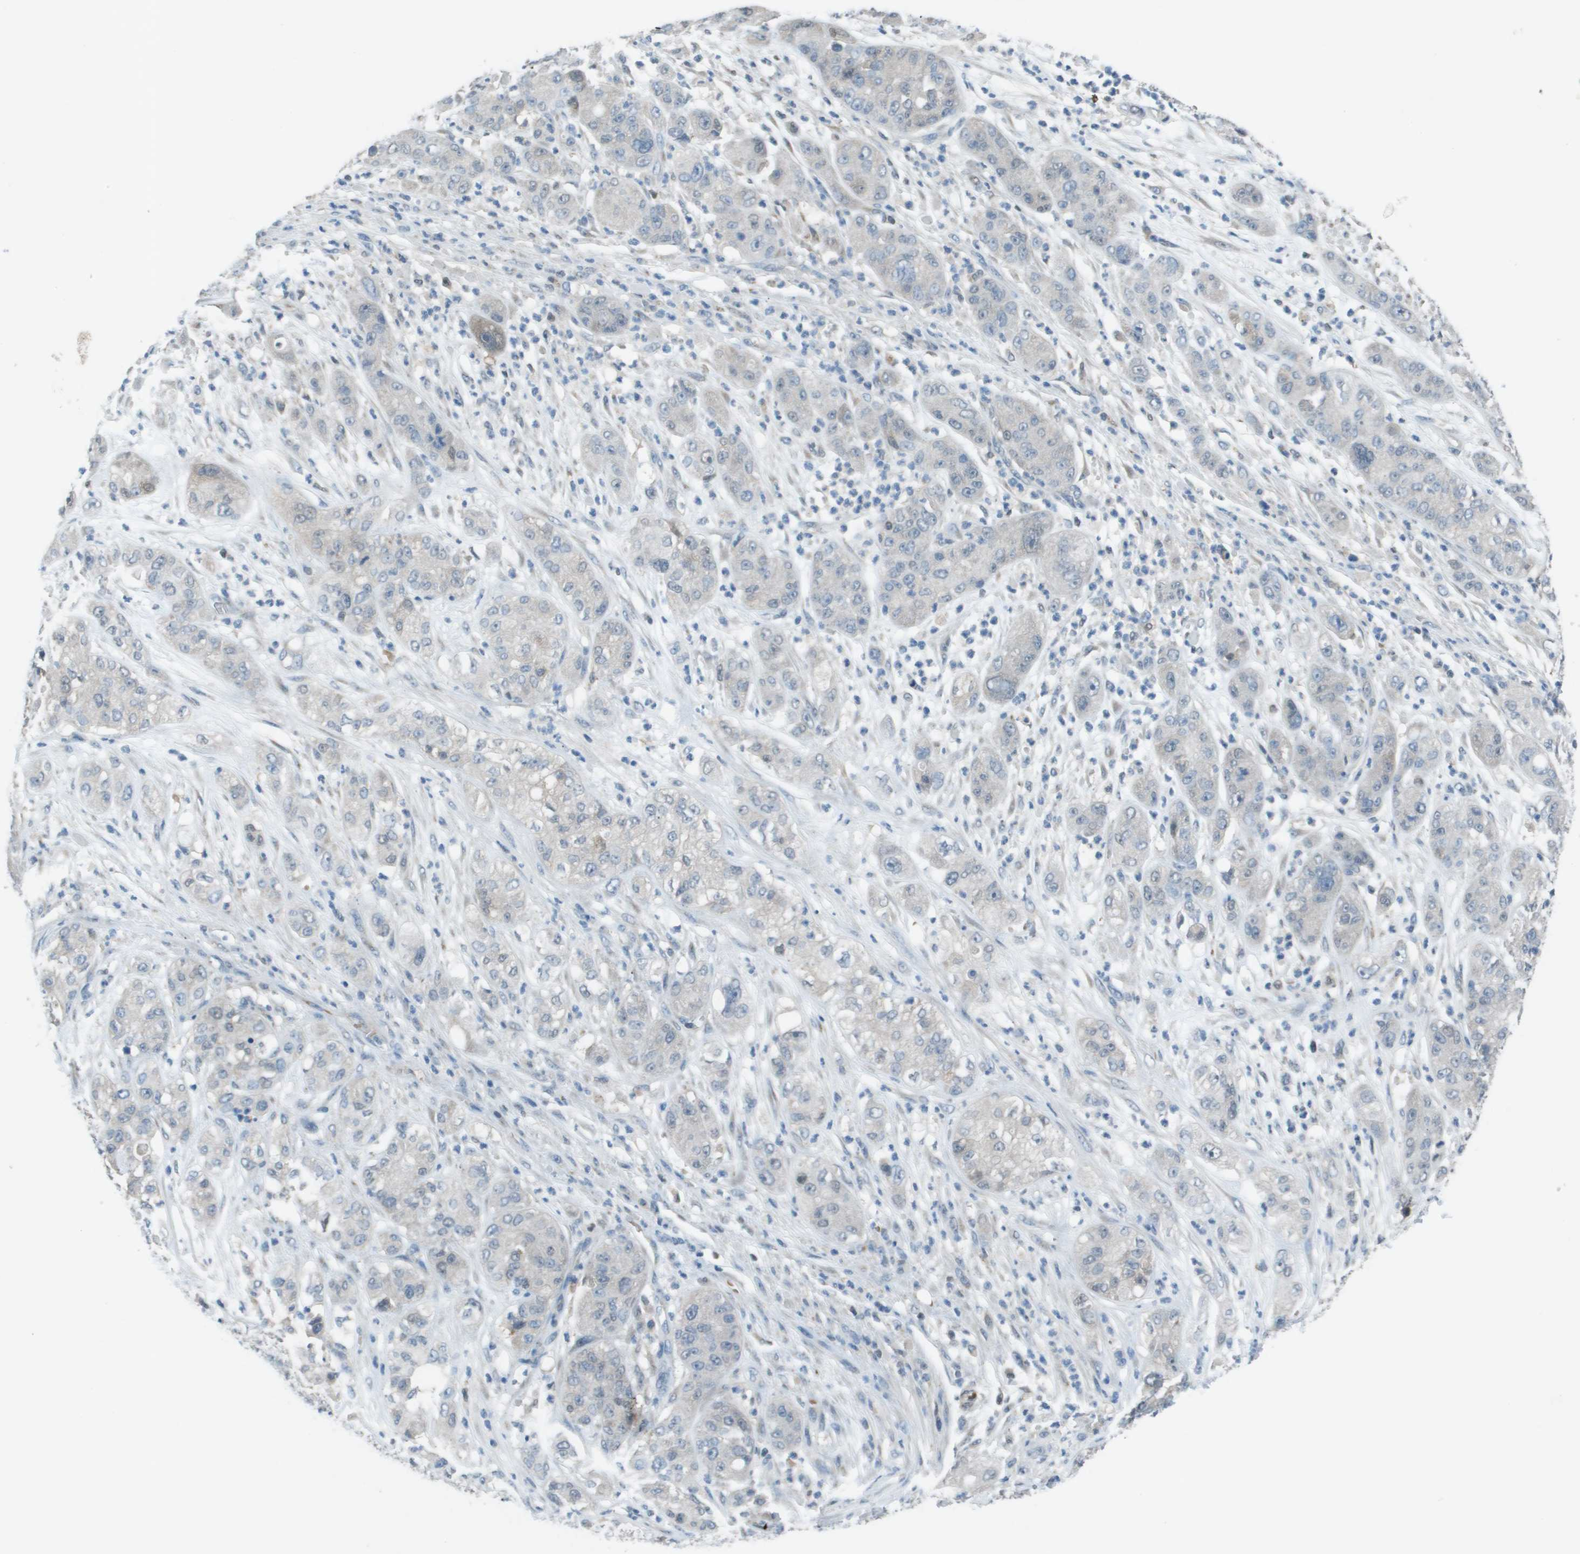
{"staining": {"intensity": "weak", "quantity": "<25%", "location": "cytoplasmic/membranous"}, "tissue": "pancreatic cancer", "cell_type": "Tumor cells", "image_type": "cancer", "snomed": [{"axis": "morphology", "description": "Adenocarcinoma, NOS"}, {"axis": "topography", "description": "Pancreas"}], "caption": "Immunohistochemical staining of adenocarcinoma (pancreatic) shows no significant staining in tumor cells.", "gene": "CAMK4", "patient": {"sex": "female", "age": 78}}